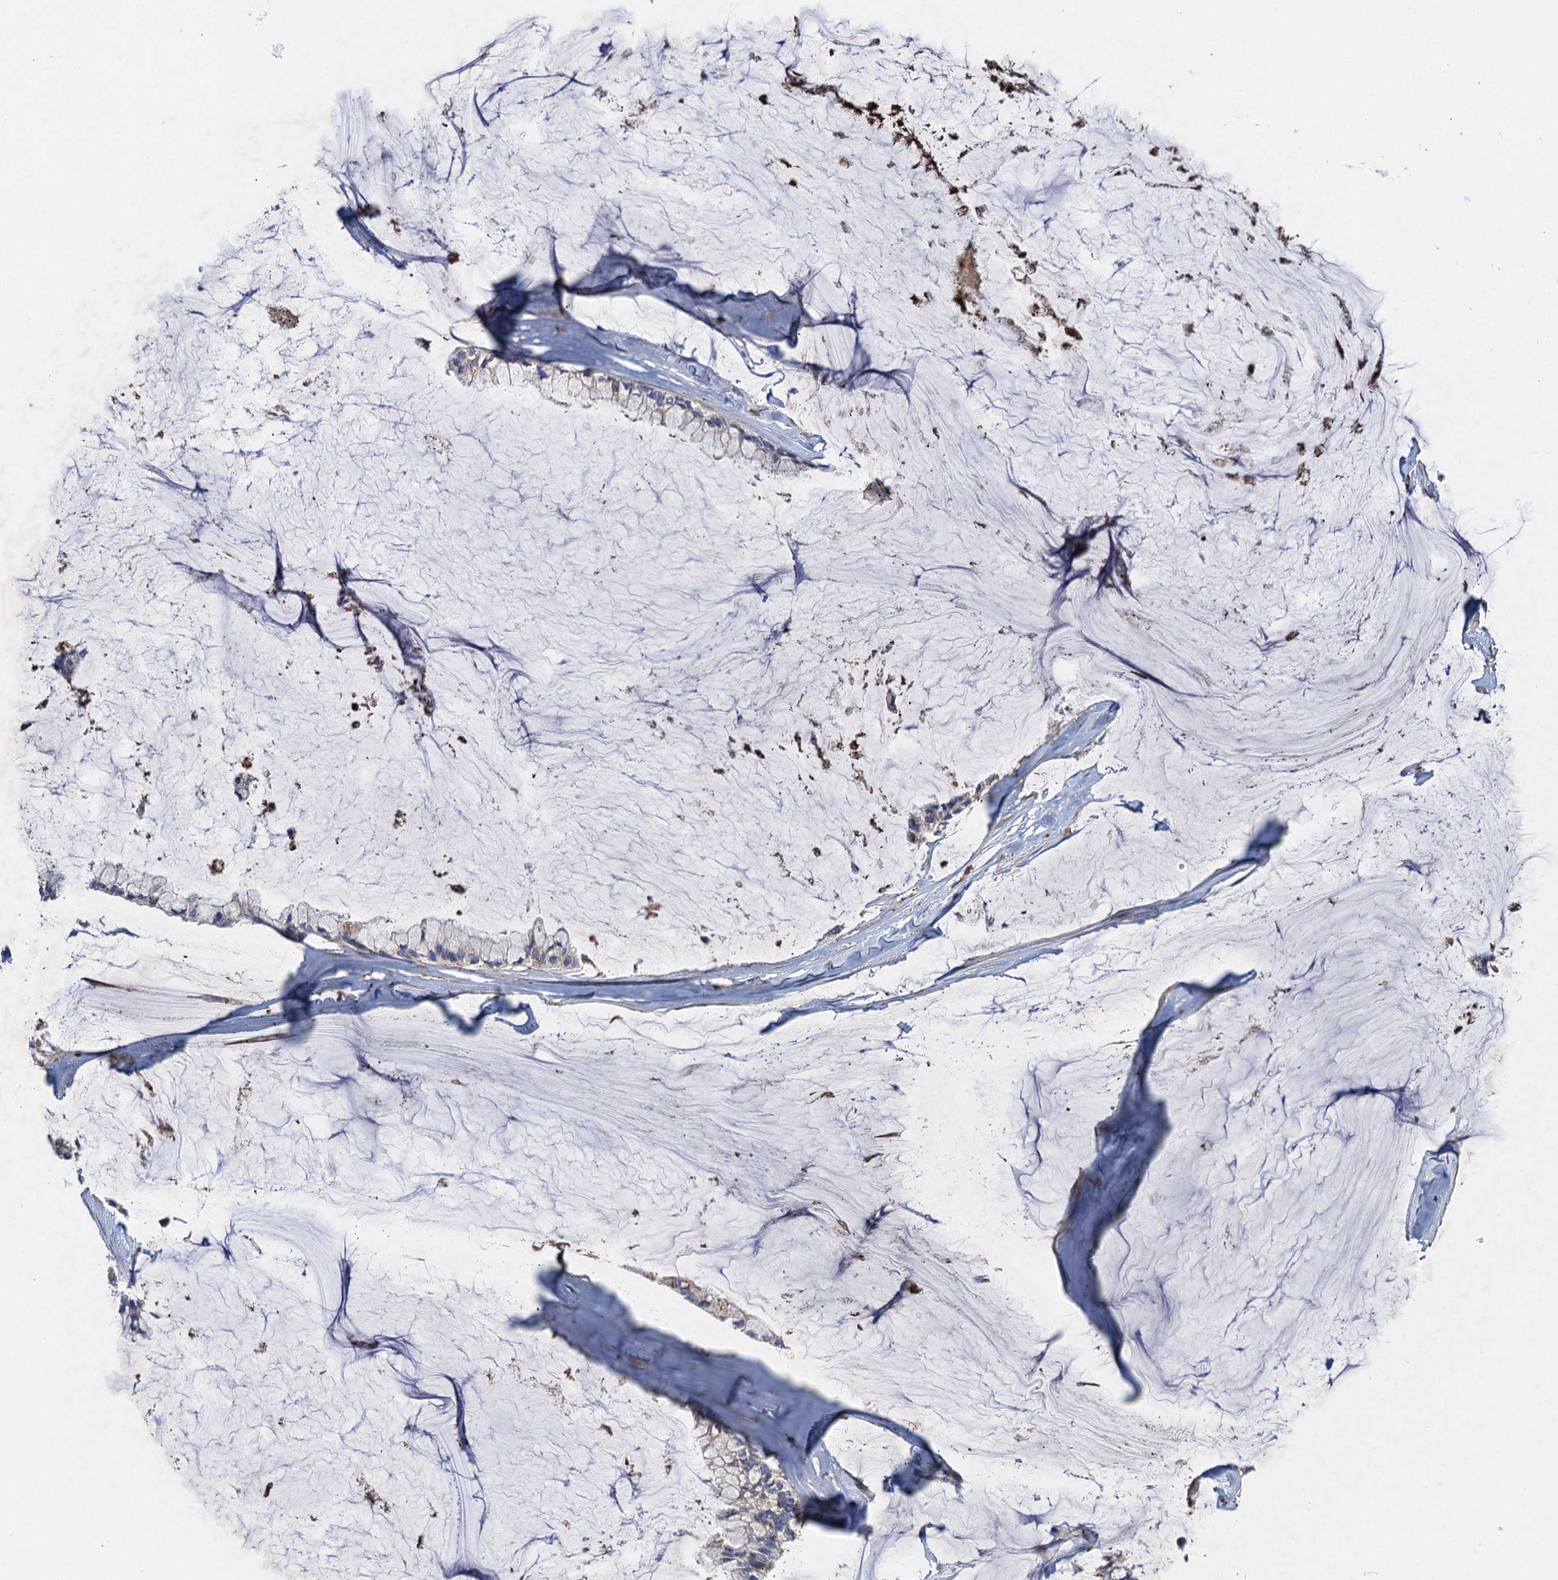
{"staining": {"intensity": "negative", "quantity": "none", "location": "none"}, "tissue": "ovarian cancer", "cell_type": "Tumor cells", "image_type": "cancer", "snomed": [{"axis": "morphology", "description": "Cystadenocarcinoma, mucinous, NOS"}, {"axis": "topography", "description": "Ovary"}], "caption": "The micrograph shows no significant staining in tumor cells of ovarian mucinous cystadenocarcinoma.", "gene": "TXNDC11", "patient": {"sex": "female", "age": 39}}